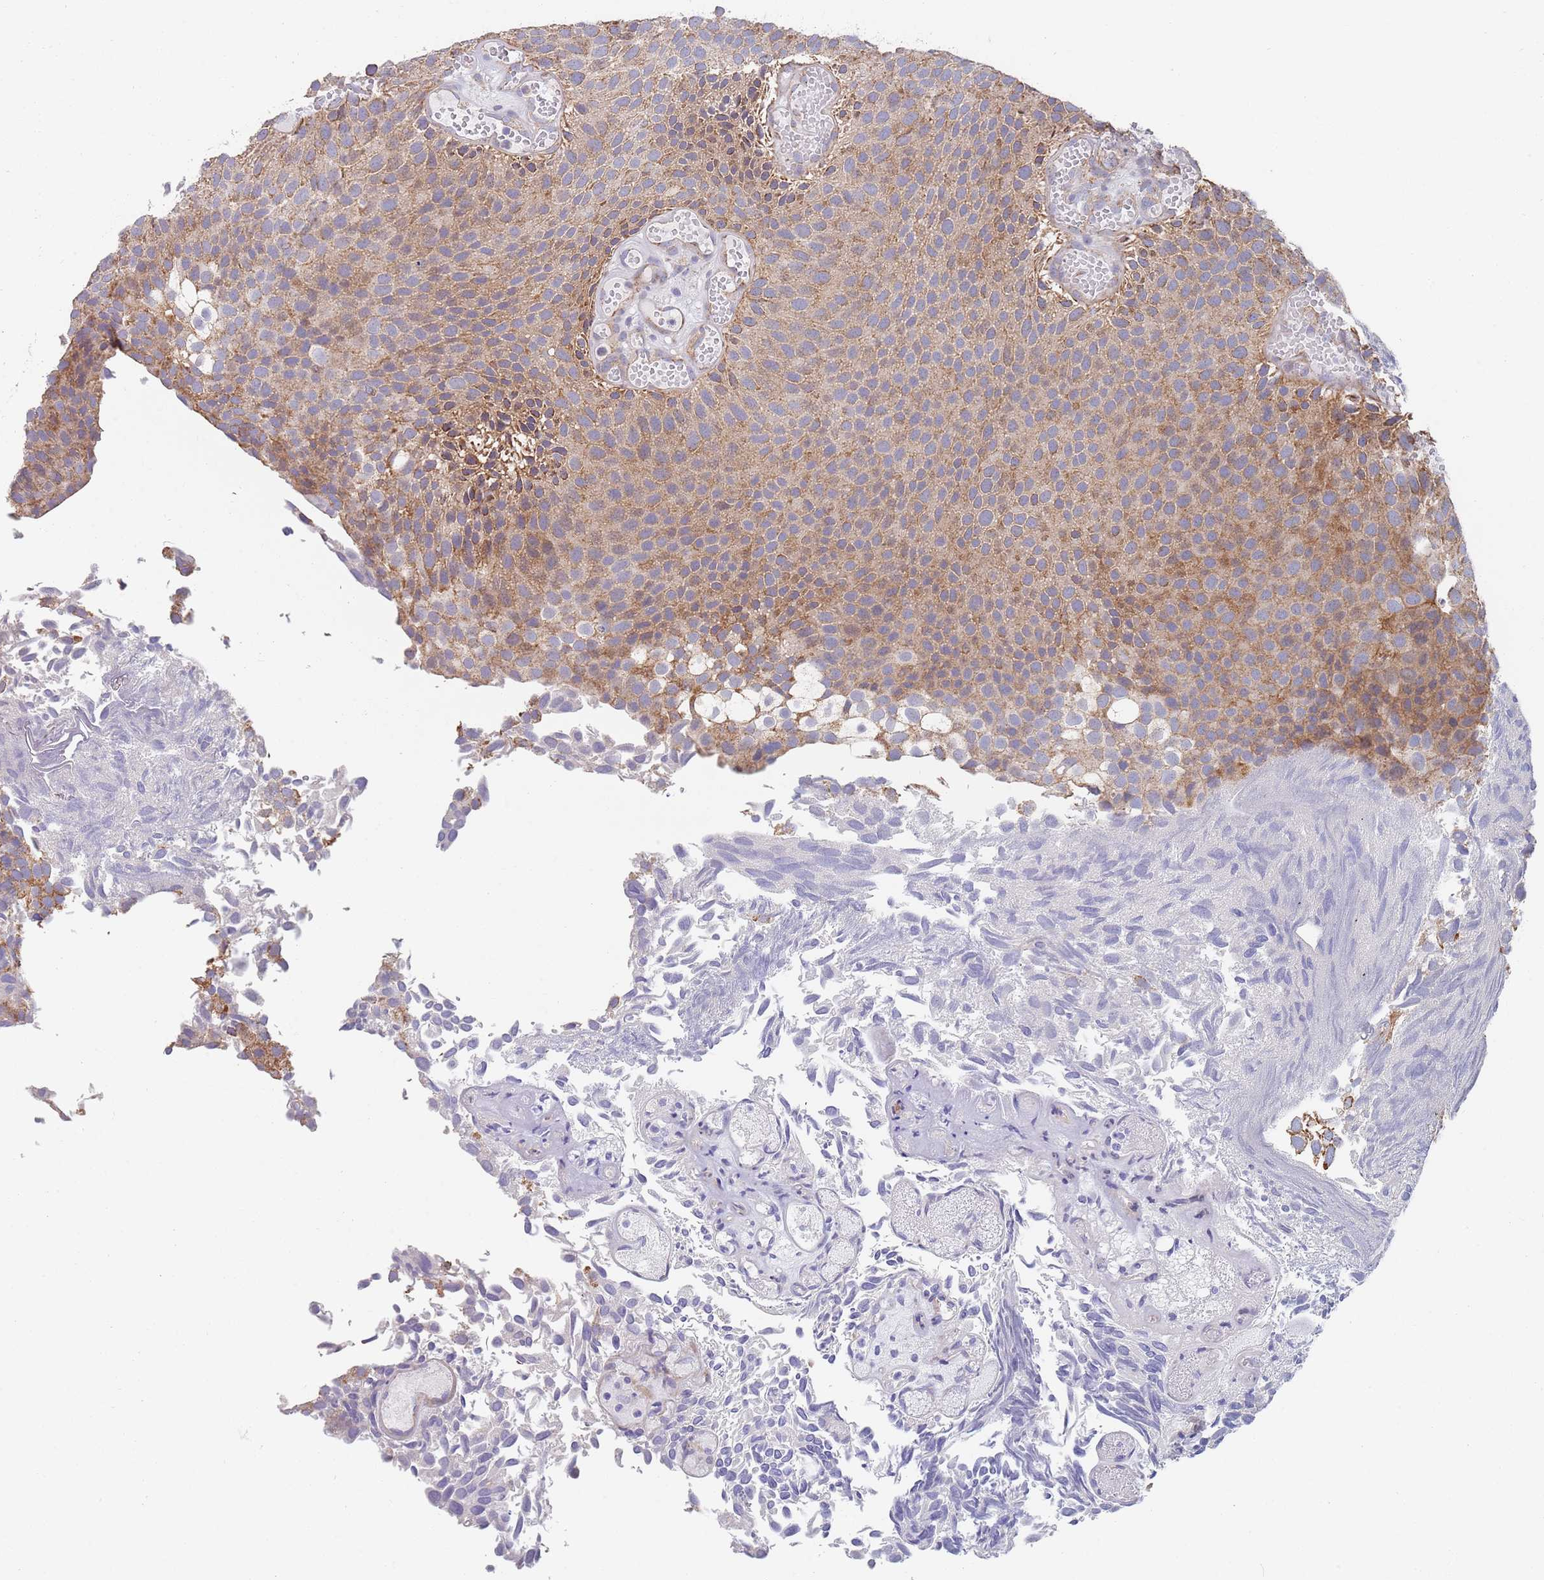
{"staining": {"intensity": "moderate", "quantity": "25%-75%", "location": "cytoplasmic/membranous"}, "tissue": "urothelial cancer", "cell_type": "Tumor cells", "image_type": "cancer", "snomed": [{"axis": "morphology", "description": "Urothelial carcinoma, Low grade"}, {"axis": "topography", "description": "Urinary bladder"}], "caption": "Low-grade urothelial carcinoma stained with IHC displays moderate cytoplasmic/membranous positivity in about 25%-75% of tumor cells. The staining was performed using DAB (3,3'-diaminobenzidine) to visualize the protein expression in brown, while the nuclei were stained in blue with hematoxylin (Magnification: 20x).", "gene": "PWWP3A", "patient": {"sex": "male", "age": 89}}